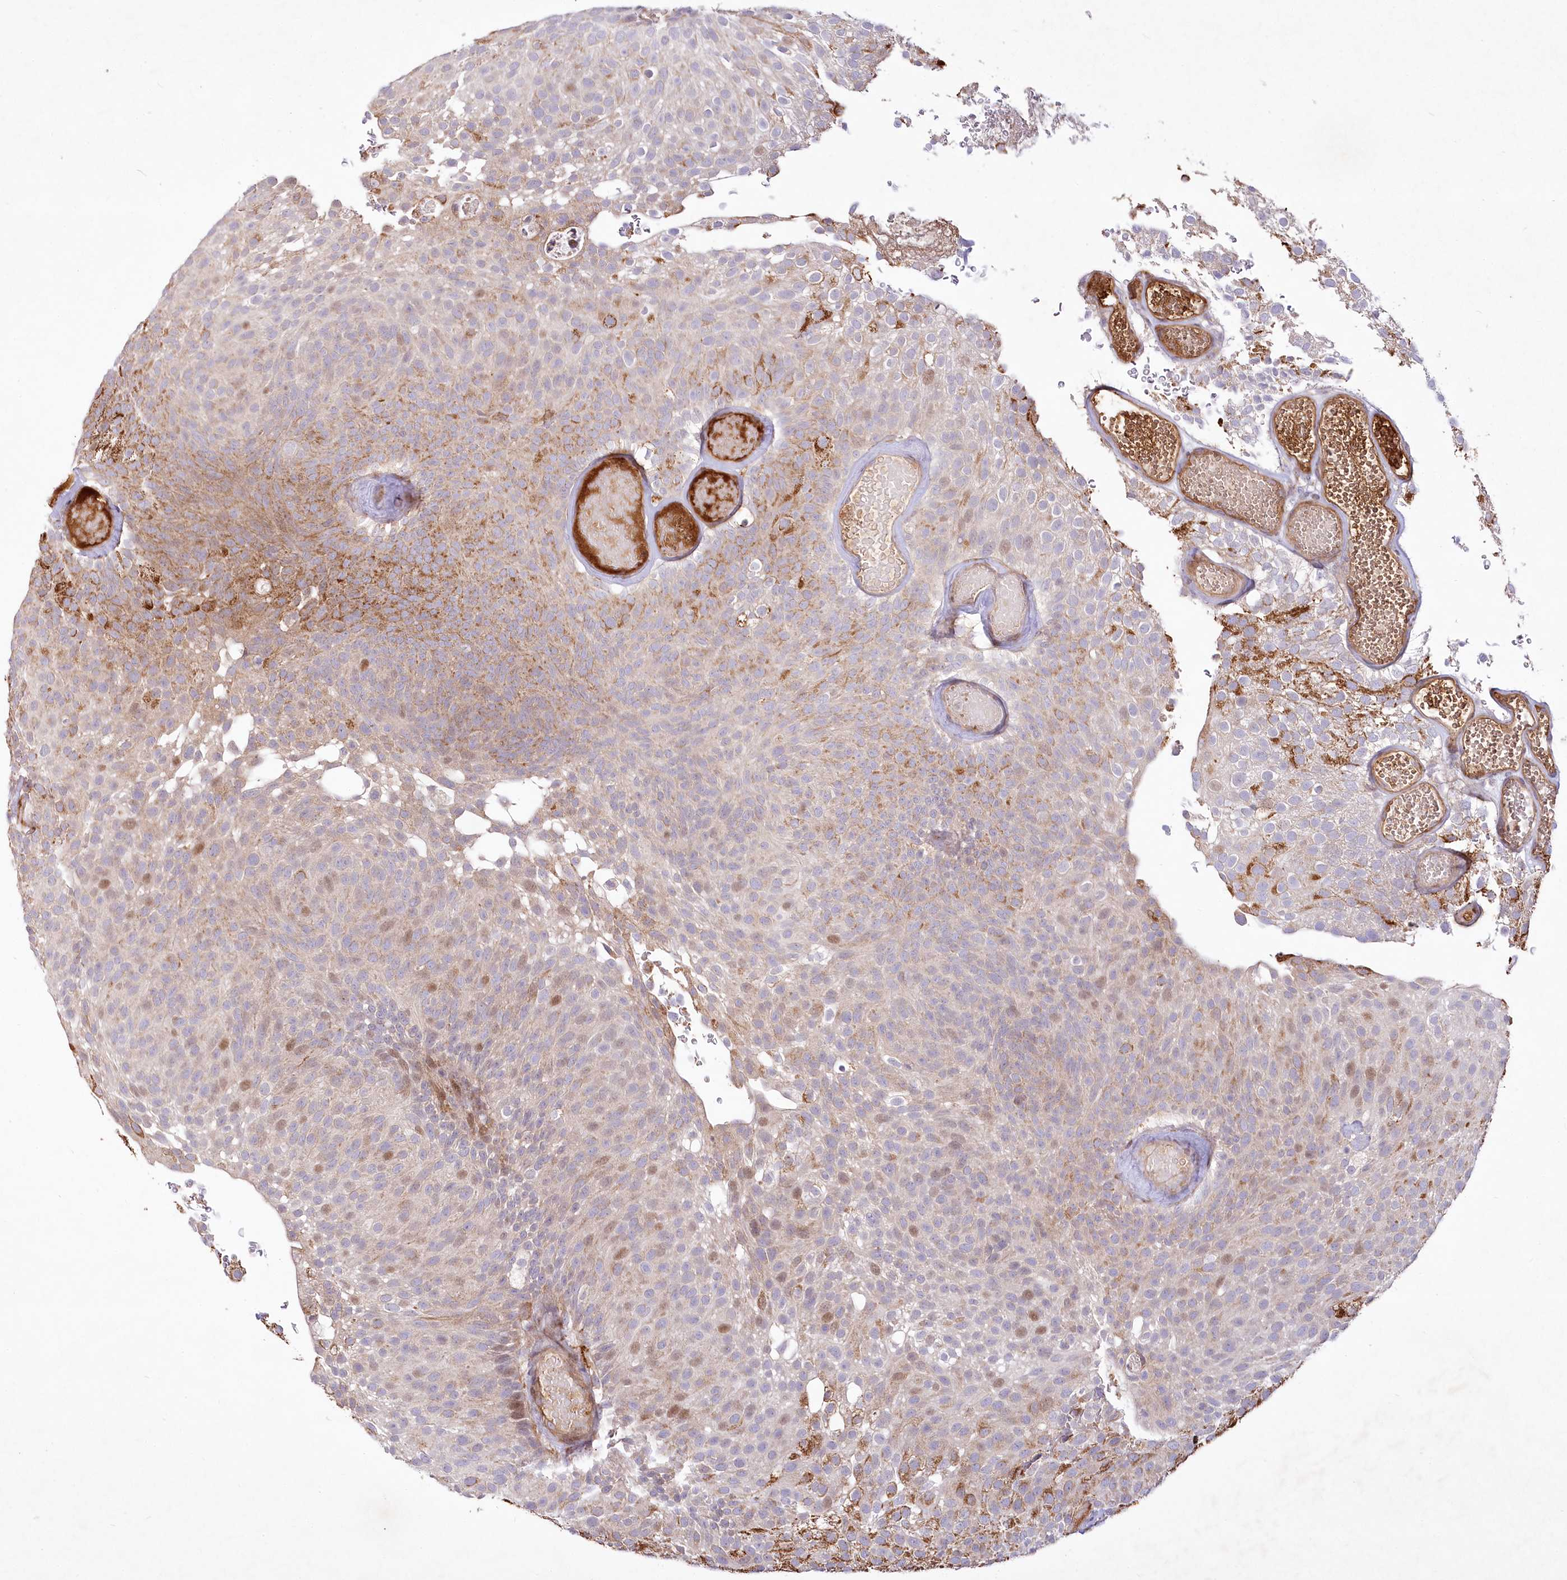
{"staining": {"intensity": "strong", "quantity": "<25%", "location": "cytoplasmic/membranous"}, "tissue": "urothelial cancer", "cell_type": "Tumor cells", "image_type": "cancer", "snomed": [{"axis": "morphology", "description": "Urothelial carcinoma, Low grade"}, {"axis": "topography", "description": "Urinary bladder"}], "caption": "This photomicrograph shows IHC staining of human urothelial cancer, with medium strong cytoplasmic/membranous staining in about <25% of tumor cells.", "gene": "PSTK", "patient": {"sex": "male", "age": 78}}